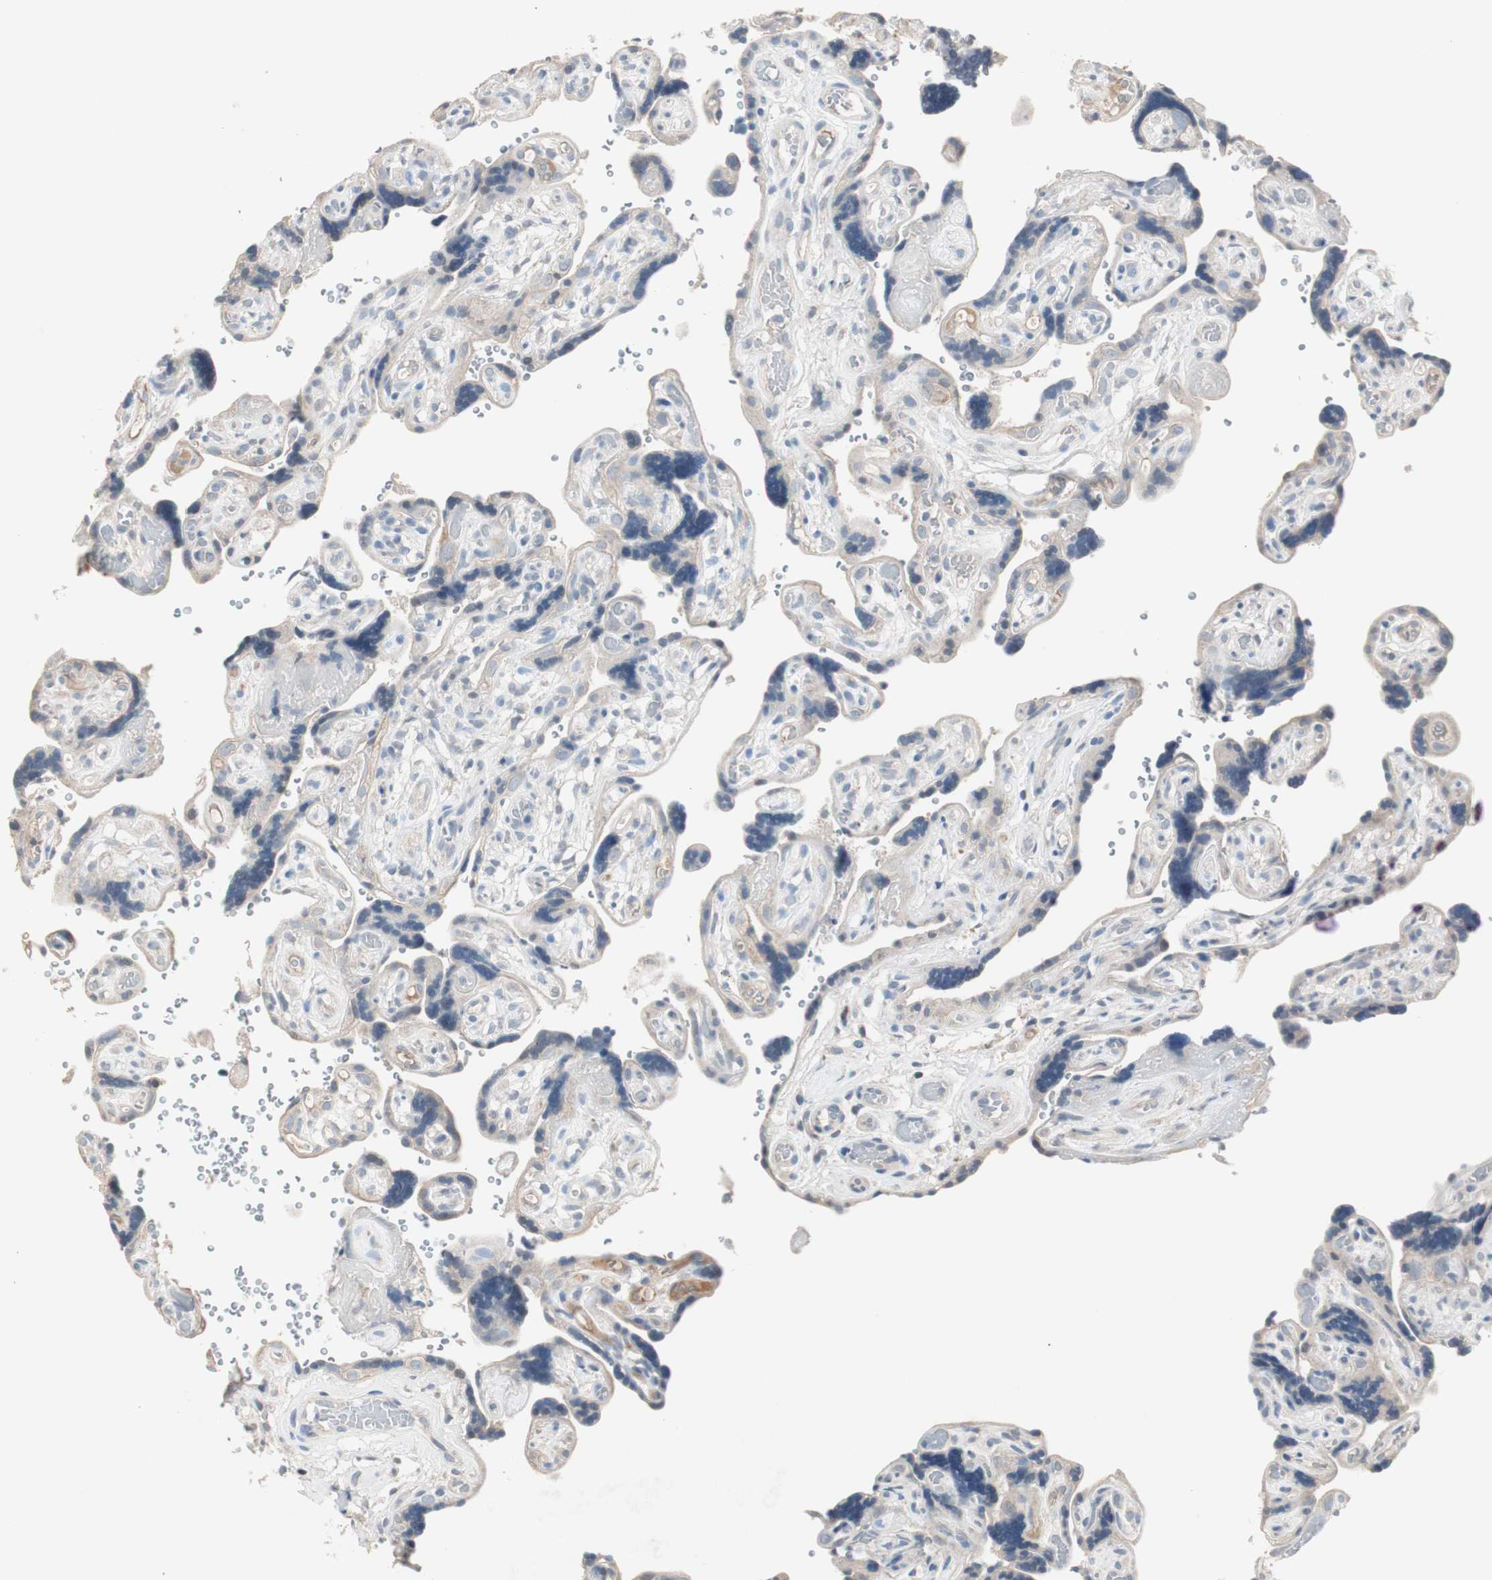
{"staining": {"intensity": "weak", "quantity": "25%-75%", "location": "cytoplasmic/membranous"}, "tissue": "placenta", "cell_type": "Decidual cells", "image_type": "normal", "snomed": [{"axis": "morphology", "description": "Normal tissue, NOS"}, {"axis": "topography", "description": "Placenta"}], "caption": "Human placenta stained with a protein marker shows weak staining in decidual cells.", "gene": "KHK", "patient": {"sex": "female", "age": 30}}